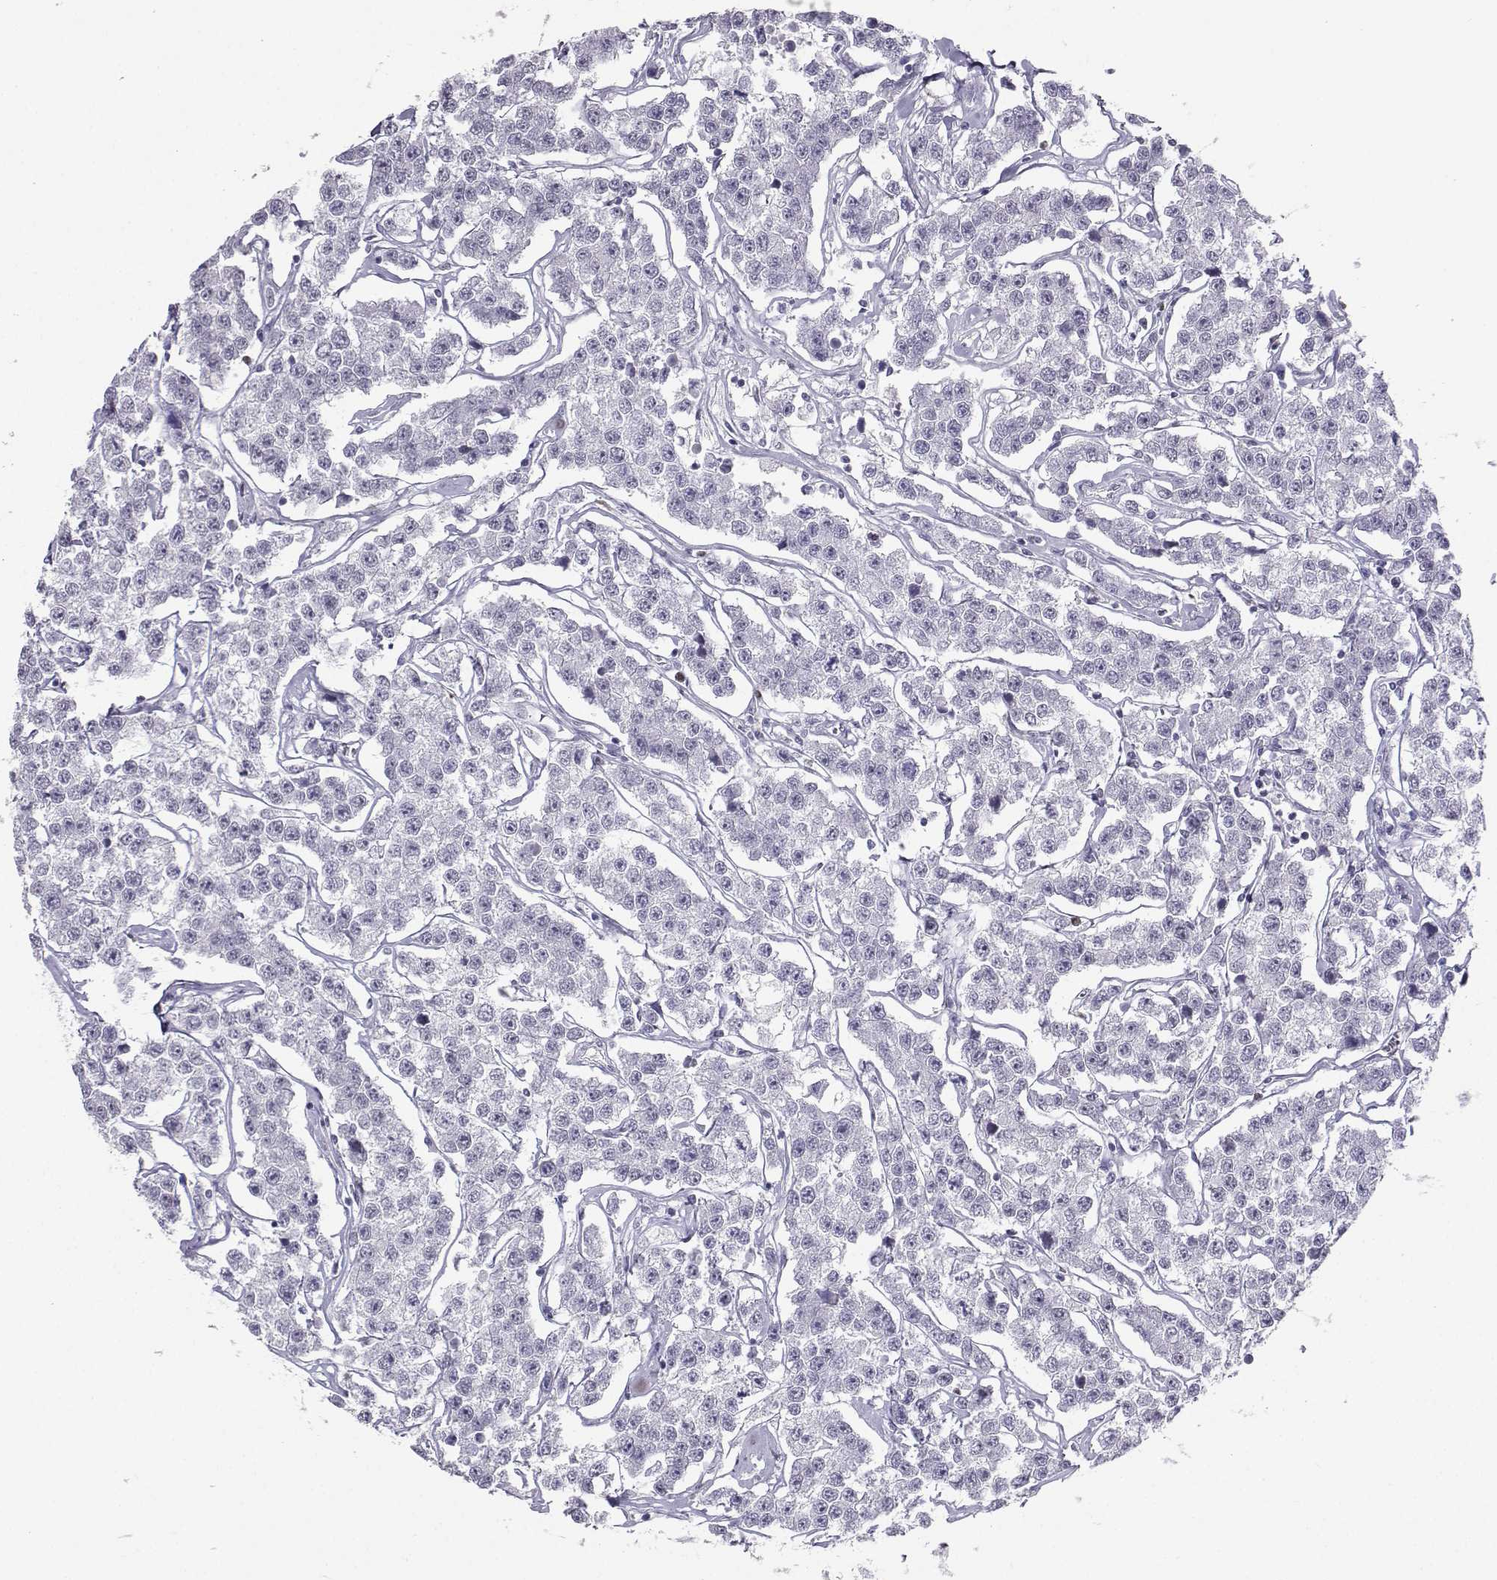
{"staining": {"intensity": "negative", "quantity": "none", "location": "none"}, "tissue": "testis cancer", "cell_type": "Tumor cells", "image_type": "cancer", "snomed": [{"axis": "morphology", "description": "Seminoma, NOS"}, {"axis": "topography", "description": "Testis"}], "caption": "There is no significant positivity in tumor cells of testis cancer.", "gene": "TEDC2", "patient": {"sex": "male", "age": 59}}